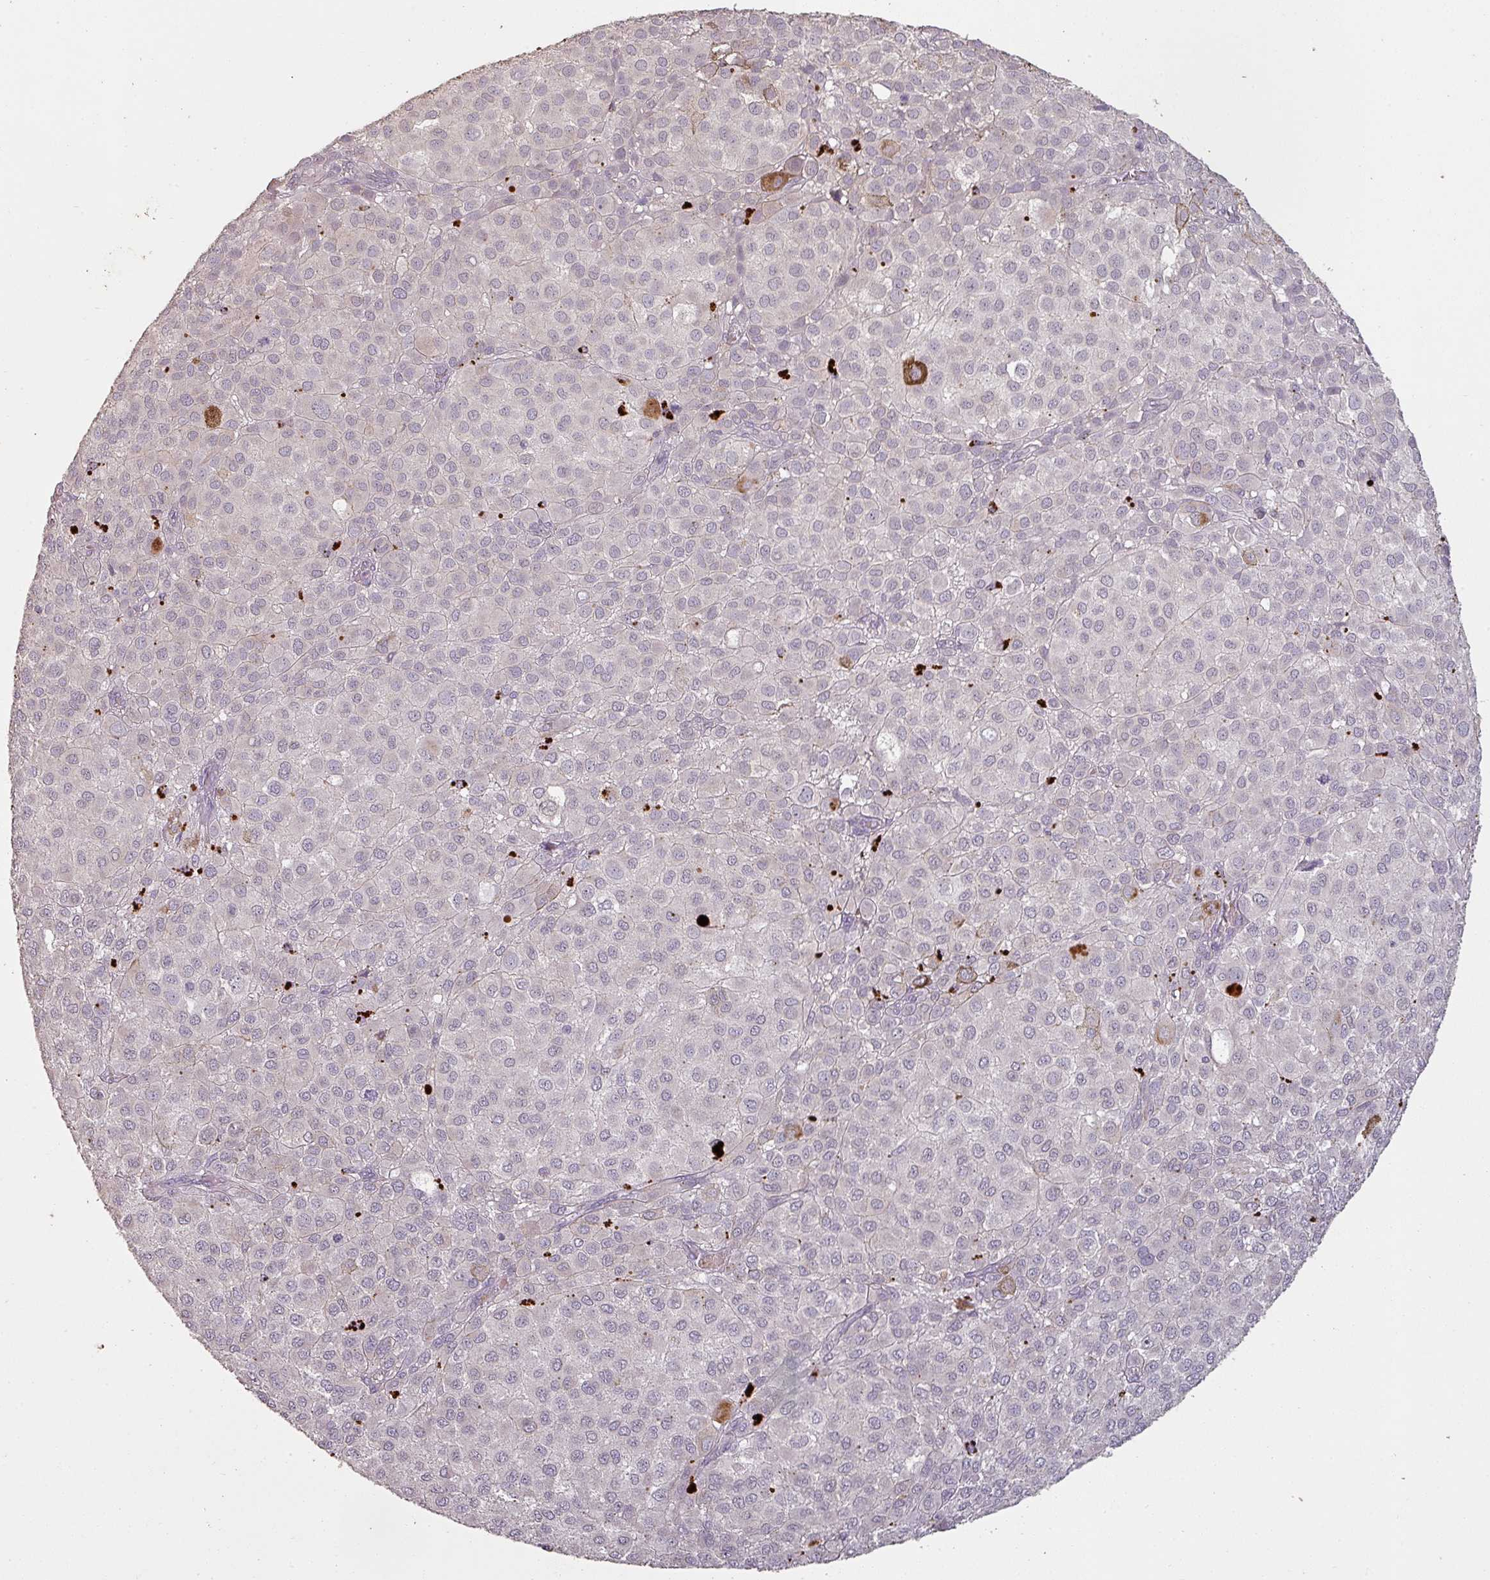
{"staining": {"intensity": "negative", "quantity": "none", "location": "none"}, "tissue": "melanoma", "cell_type": "Tumor cells", "image_type": "cancer", "snomed": [{"axis": "morphology", "description": "Malignant melanoma, NOS"}, {"axis": "topography", "description": "Skin"}], "caption": "High power microscopy image of an IHC micrograph of malignant melanoma, revealing no significant positivity in tumor cells.", "gene": "LYPLA1", "patient": {"sex": "male", "age": 64}}